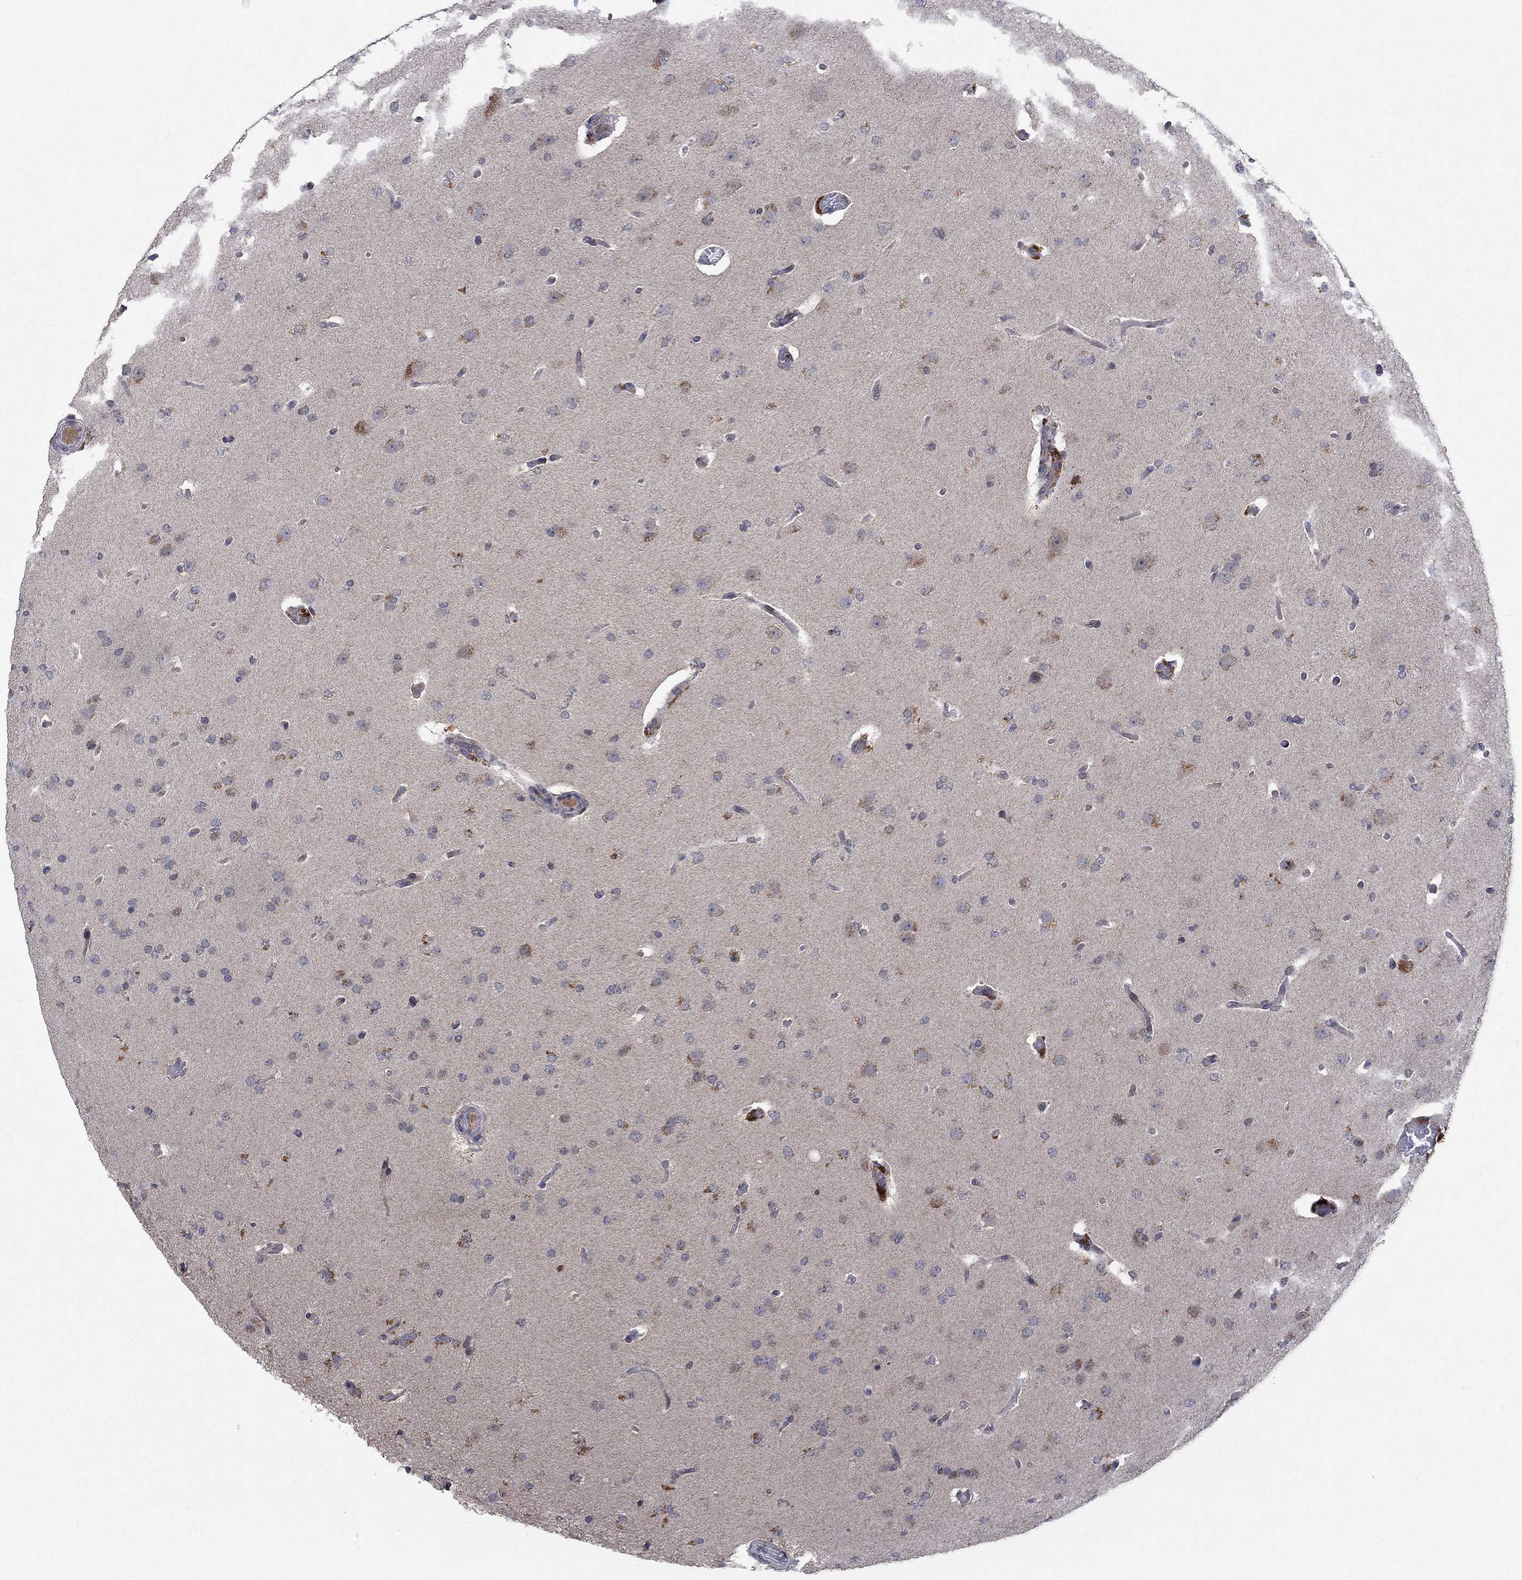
{"staining": {"intensity": "negative", "quantity": "none", "location": "none"}, "tissue": "glioma", "cell_type": "Tumor cells", "image_type": "cancer", "snomed": [{"axis": "morphology", "description": "Glioma, malignant, Low grade"}, {"axis": "topography", "description": "Brain"}], "caption": "A photomicrograph of glioma stained for a protein demonstrates no brown staining in tumor cells.", "gene": "IL4", "patient": {"sex": "male", "age": 41}}